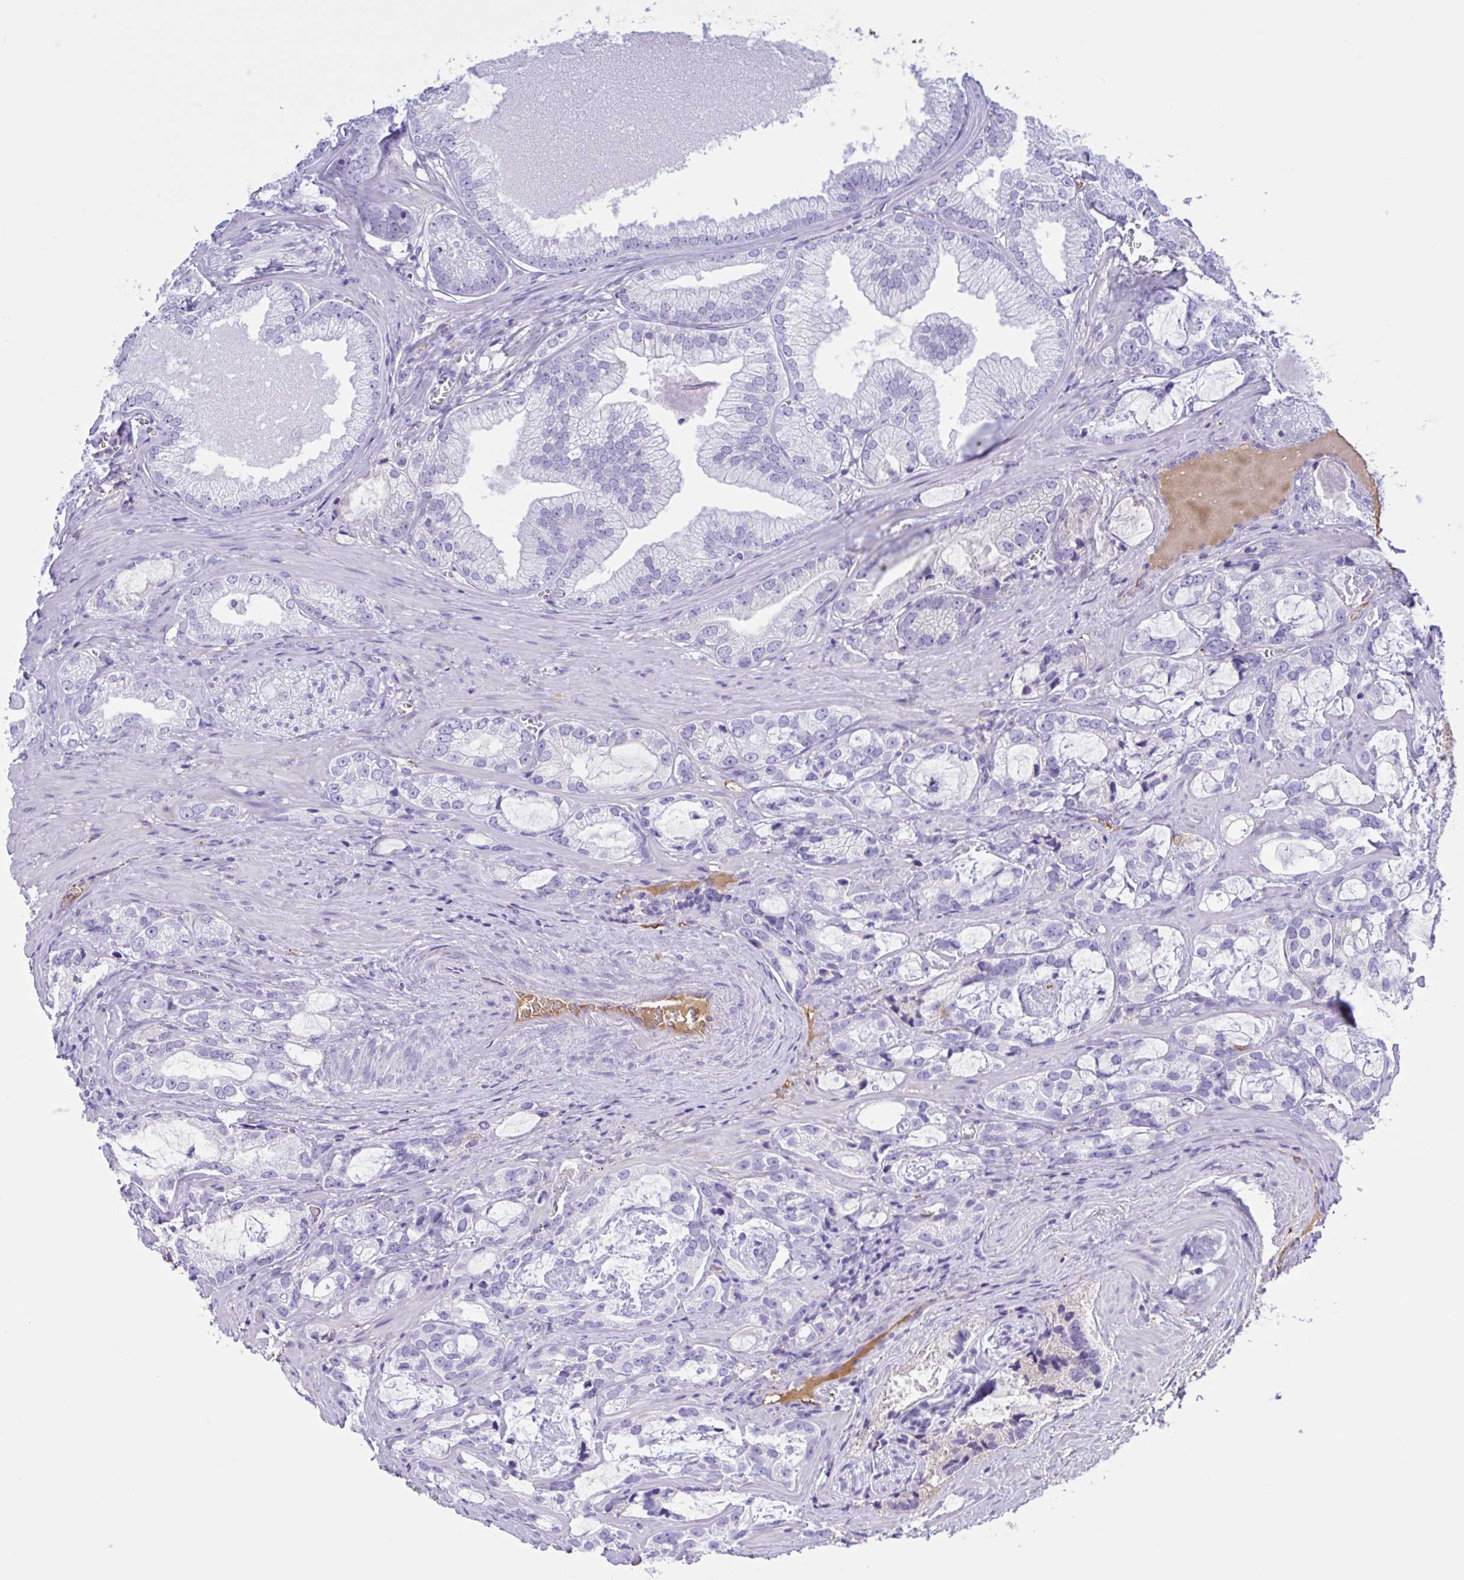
{"staining": {"intensity": "negative", "quantity": "none", "location": "none"}, "tissue": "prostate cancer", "cell_type": "Tumor cells", "image_type": "cancer", "snomed": [{"axis": "morphology", "description": "Adenocarcinoma, Medium grade"}, {"axis": "topography", "description": "Prostate"}], "caption": "Micrograph shows no significant protein positivity in tumor cells of medium-grade adenocarcinoma (prostate).", "gene": "LARGE2", "patient": {"sex": "male", "age": 57}}